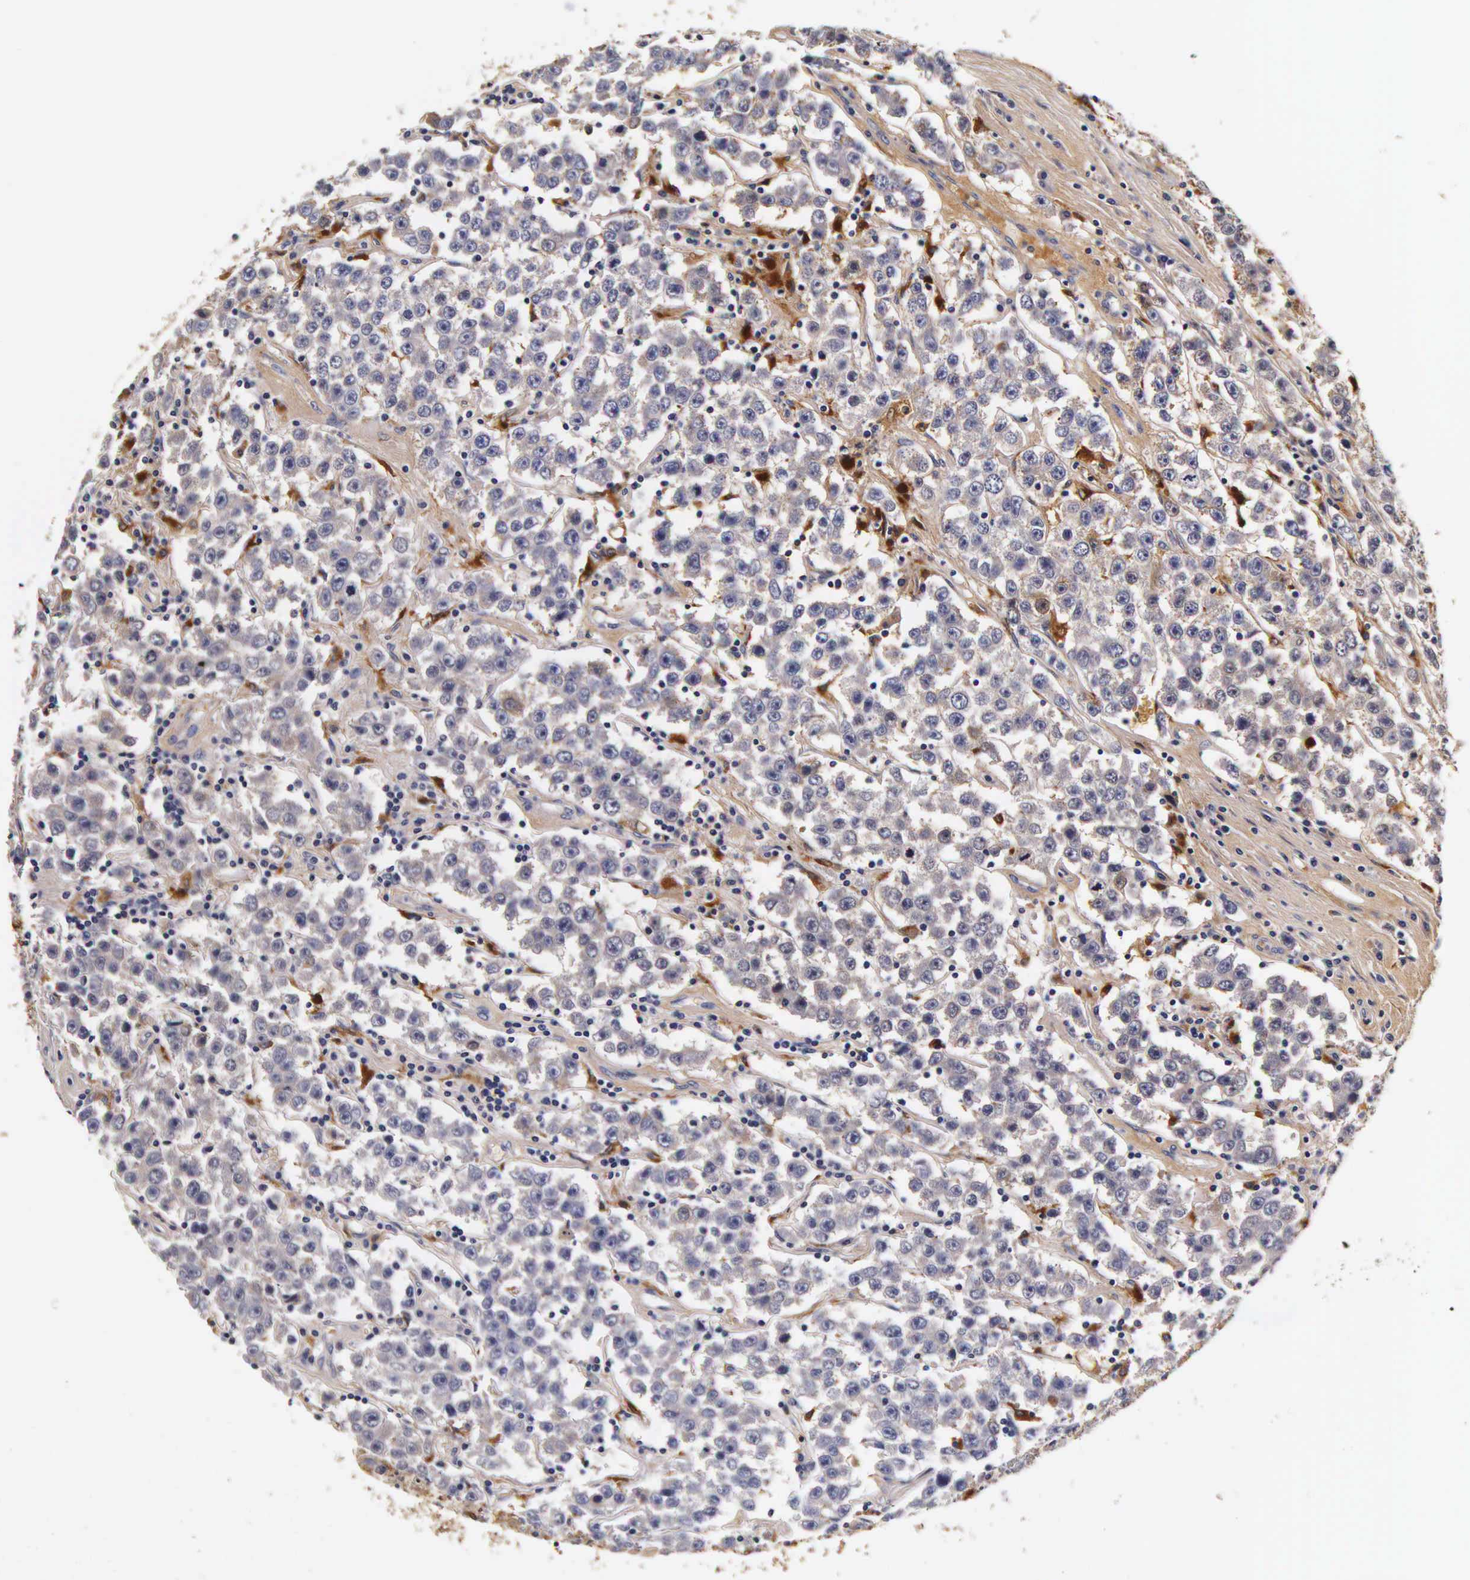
{"staining": {"intensity": "weak", "quantity": "<25%", "location": "cytoplasmic/membranous"}, "tissue": "testis cancer", "cell_type": "Tumor cells", "image_type": "cancer", "snomed": [{"axis": "morphology", "description": "Seminoma, NOS"}, {"axis": "topography", "description": "Testis"}], "caption": "A micrograph of testis cancer stained for a protein shows no brown staining in tumor cells.", "gene": "CTSB", "patient": {"sex": "male", "age": 52}}